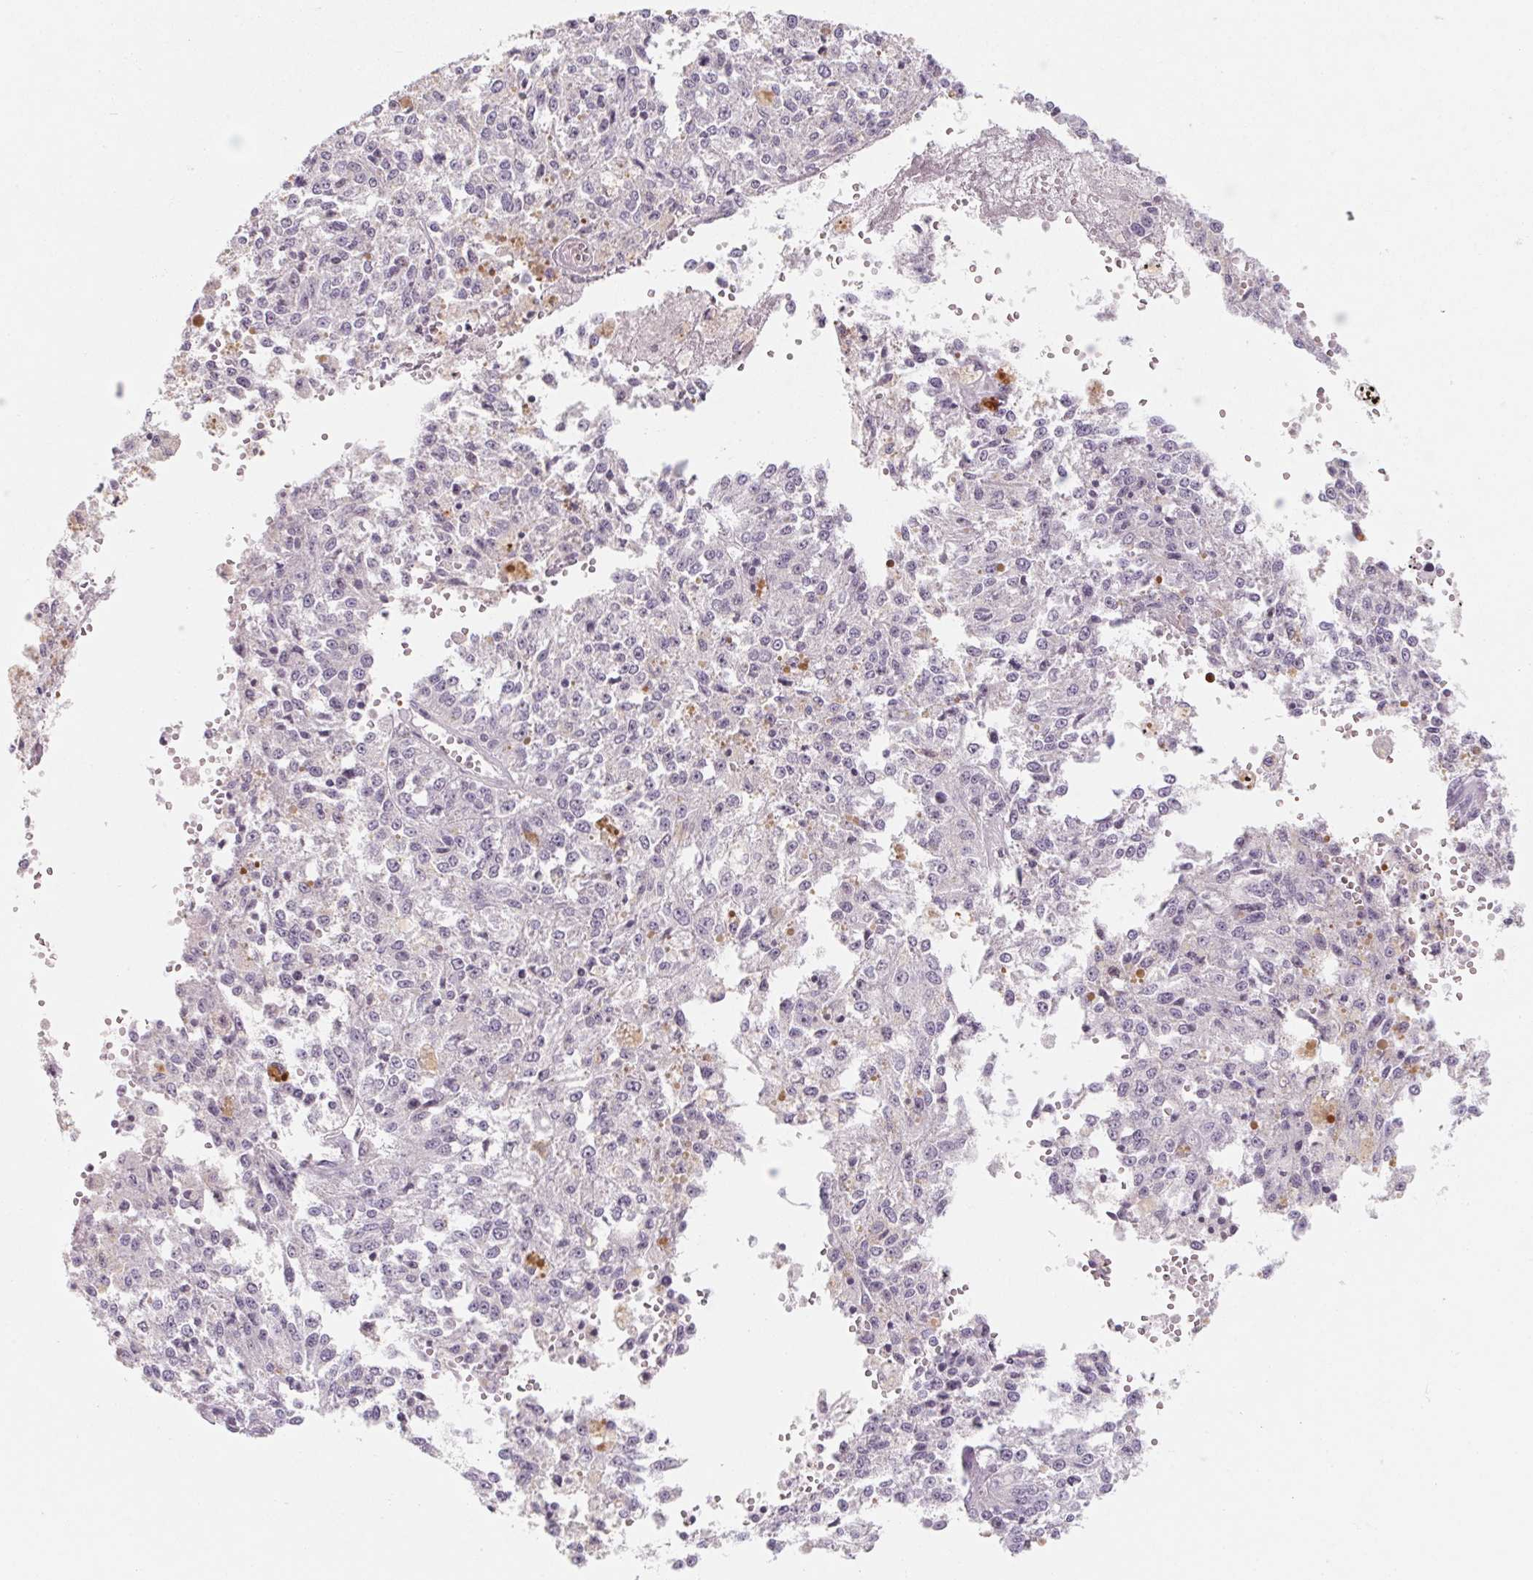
{"staining": {"intensity": "negative", "quantity": "none", "location": "none"}, "tissue": "melanoma", "cell_type": "Tumor cells", "image_type": "cancer", "snomed": [{"axis": "morphology", "description": "Malignant melanoma, Metastatic site"}, {"axis": "topography", "description": "Lymph node"}], "caption": "This is a photomicrograph of immunohistochemistry staining of malignant melanoma (metastatic site), which shows no expression in tumor cells.", "gene": "CAPZA3", "patient": {"sex": "female", "age": 64}}